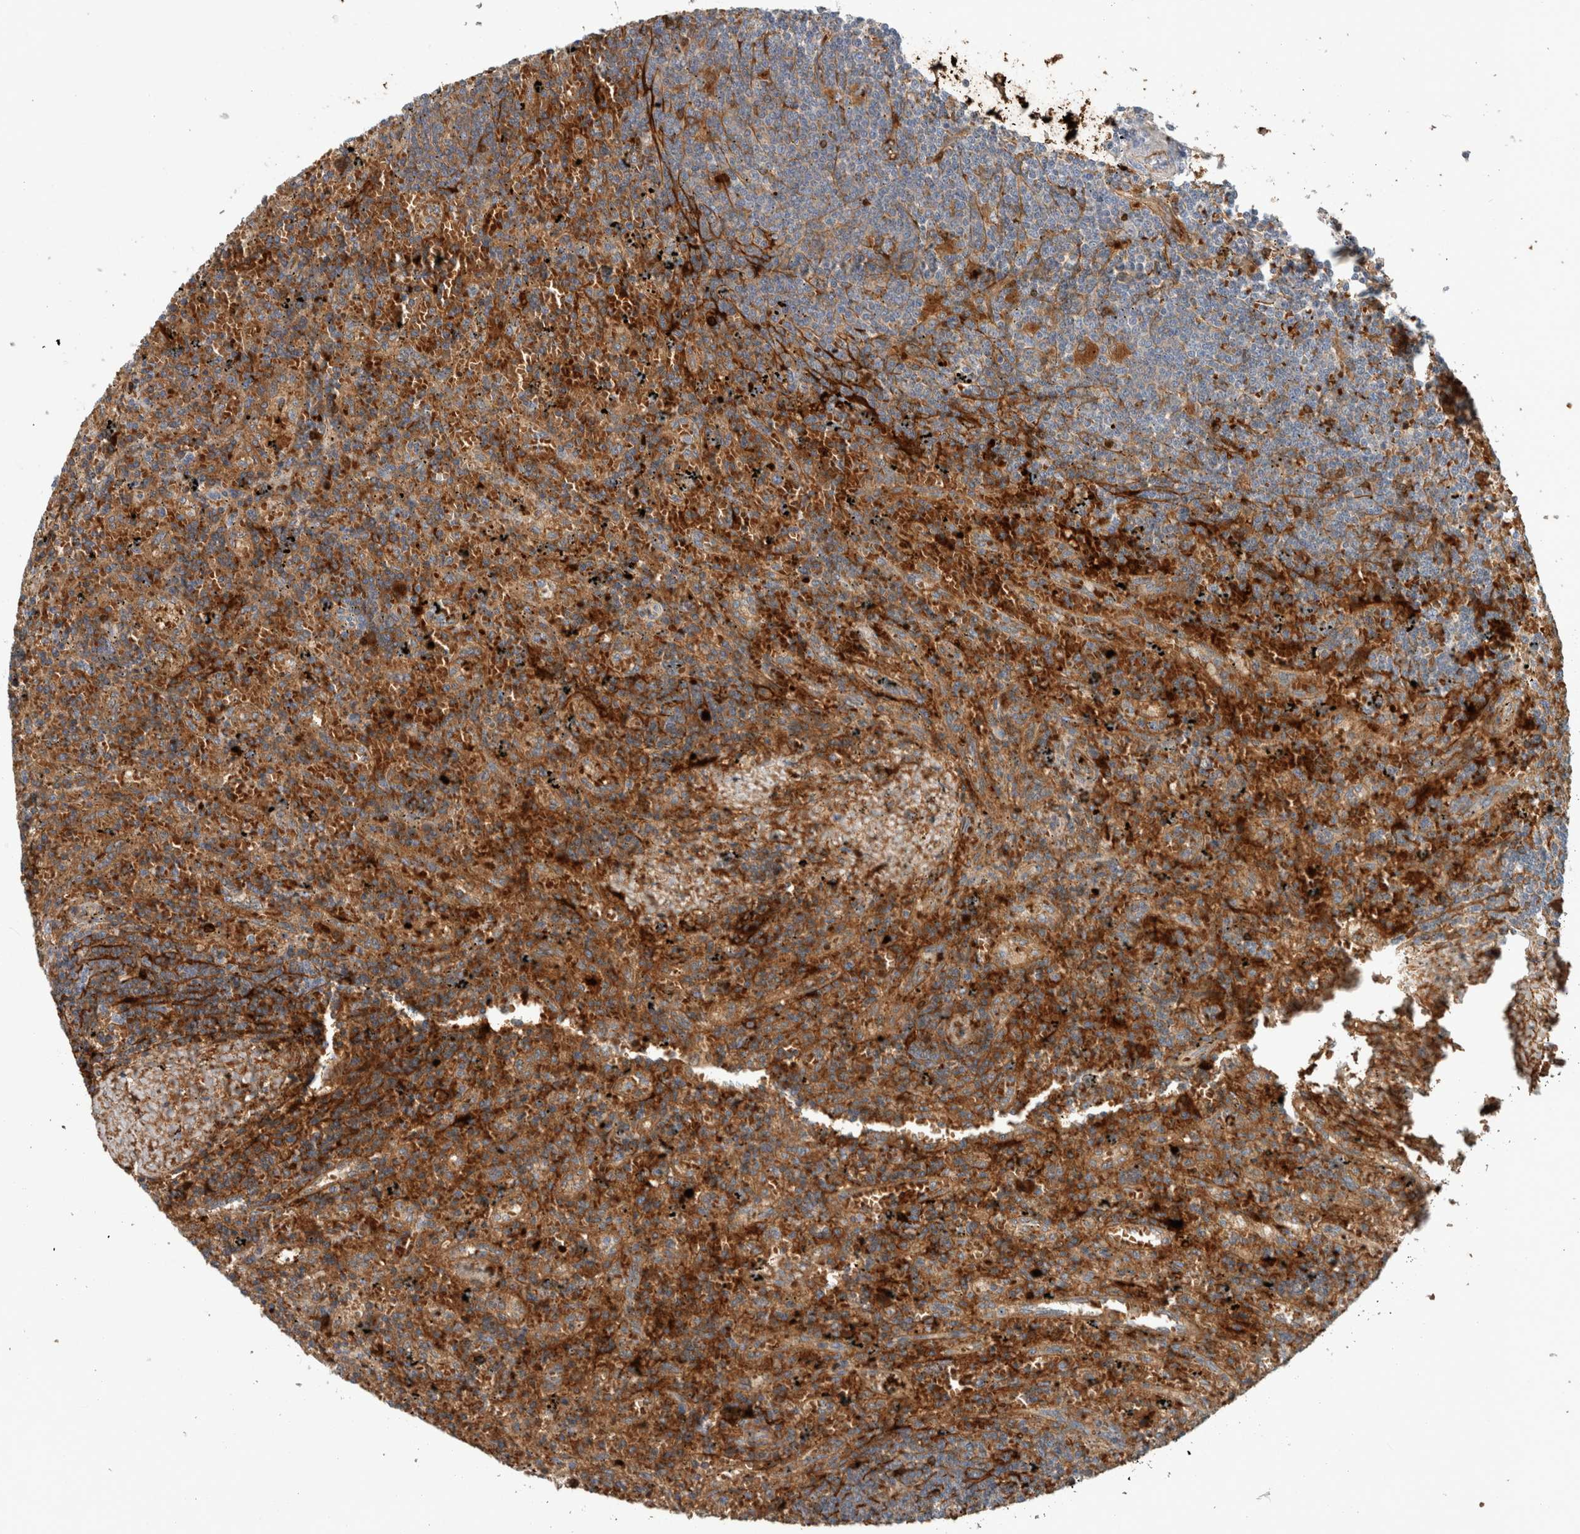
{"staining": {"intensity": "weak", "quantity": "25%-75%", "location": "cytoplasmic/membranous"}, "tissue": "lymphoma", "cell_type": "Tumor cells", "image_type": "cancer", "snomed": [{"axis": "morphology", "description": "Malignant lymphoma, non-Hodgkin's type, Low grade"}, {"axis": "topography", "description": "Spleen"}], "caption": "This micrograph exhibits lymphoma stained with IHC to label a protein in brown. The cytoplasmic/membranous of tumor cells show weak positivity for the protein. Nuclei are counter-stained blue.", "gene": "FN1", "patient": {"sex": "male", "age": 76}}